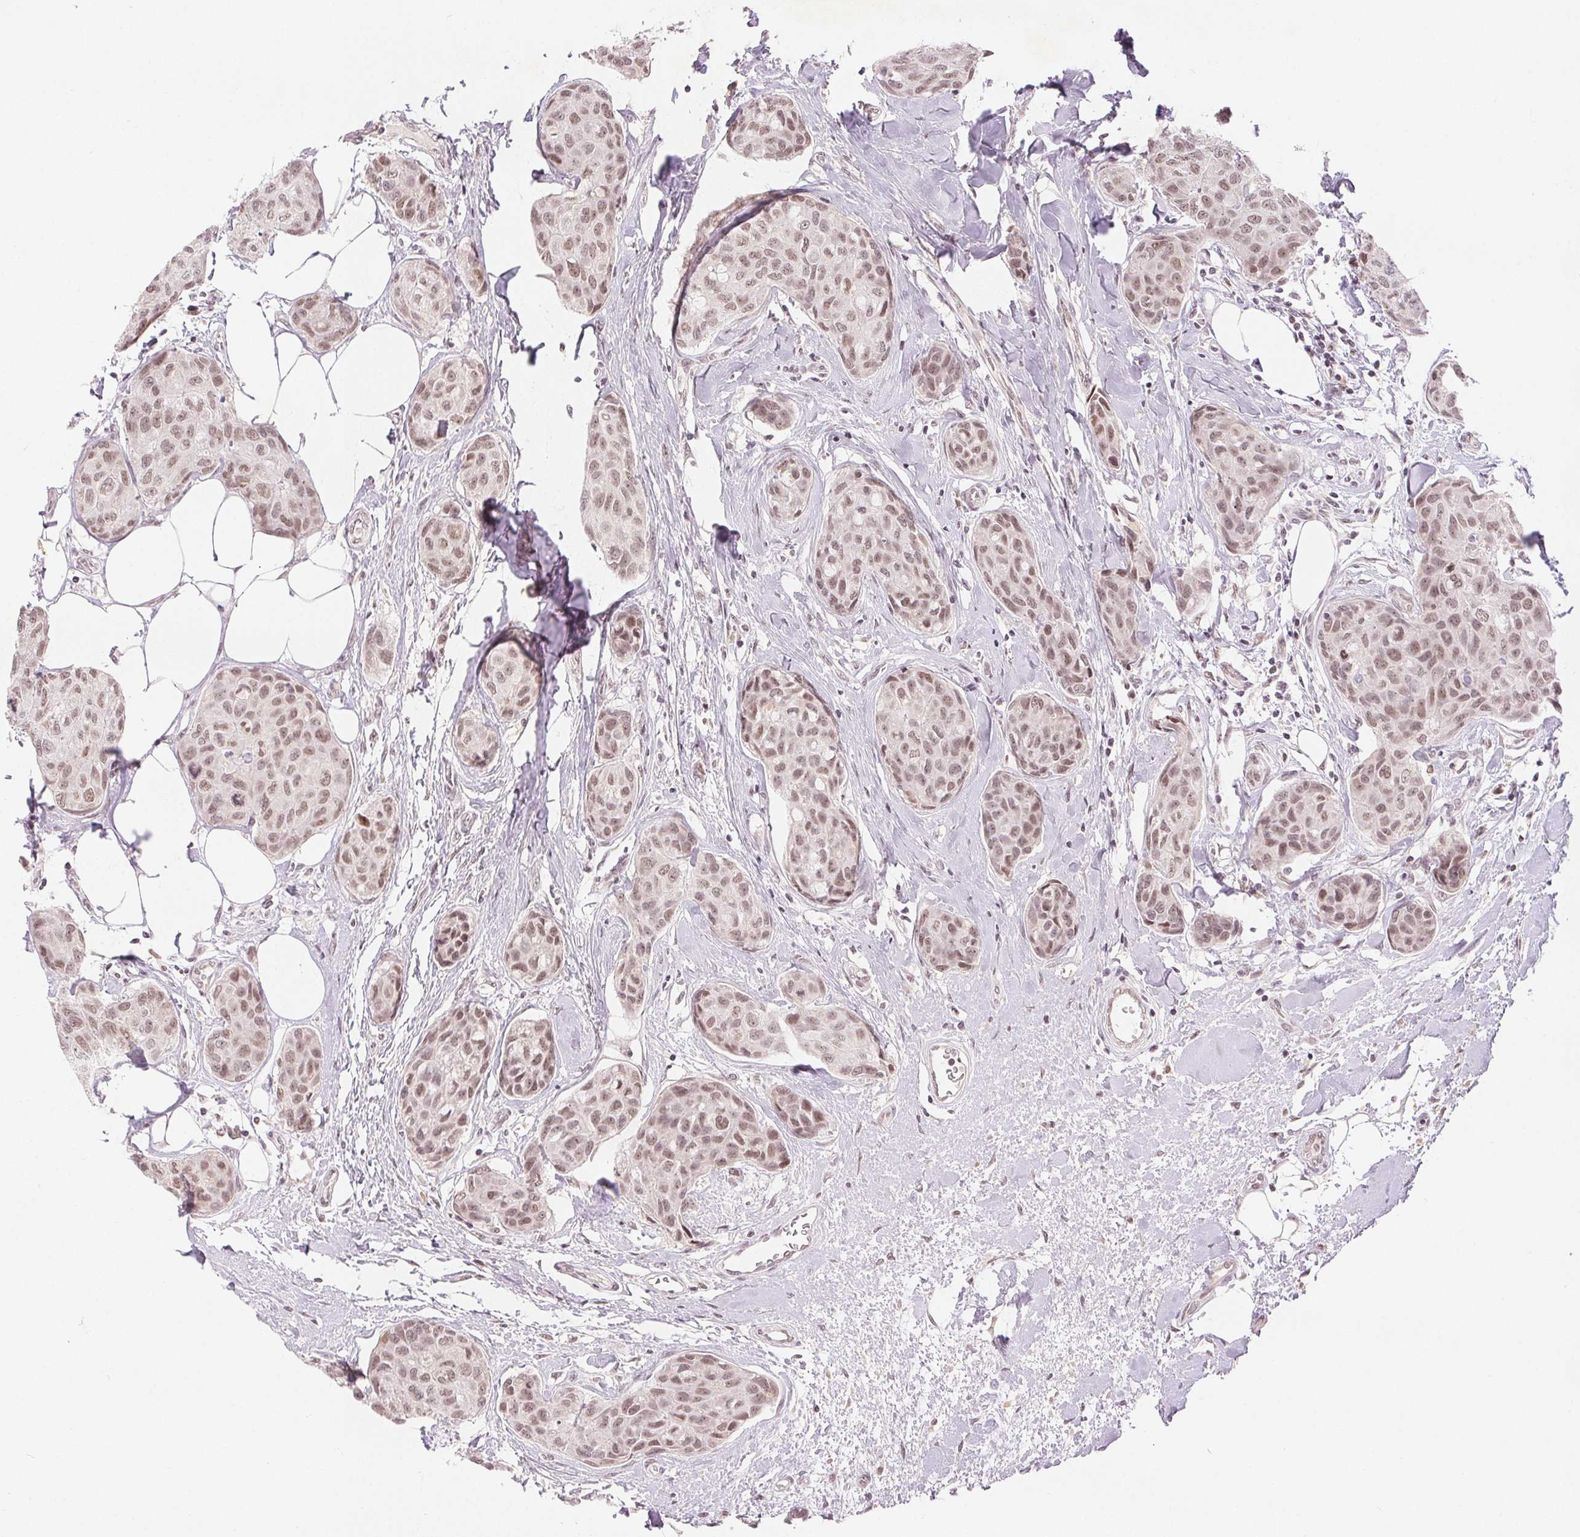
{"staining": {"intensity": "weak", "quantity": ">75%", "location": "nuclear"}, "tissue": "breast cancer", "cell_type": "Tumor cells", "image_type": "cancer", "snomed": [{"axis": "morphology", "description": "Duct carcinoma"}, {"axis": "topography", "description": "Breast"}], "caption": "An immunohistochemistry (IHC) micrograph of tumor tissue is shown. Protein staining in brown highlights weak nuclear positivity in breast intraductal carcinoma within tumor cells.", "gene": "DEK", "patient": {"sex": "female", "age": 80}}